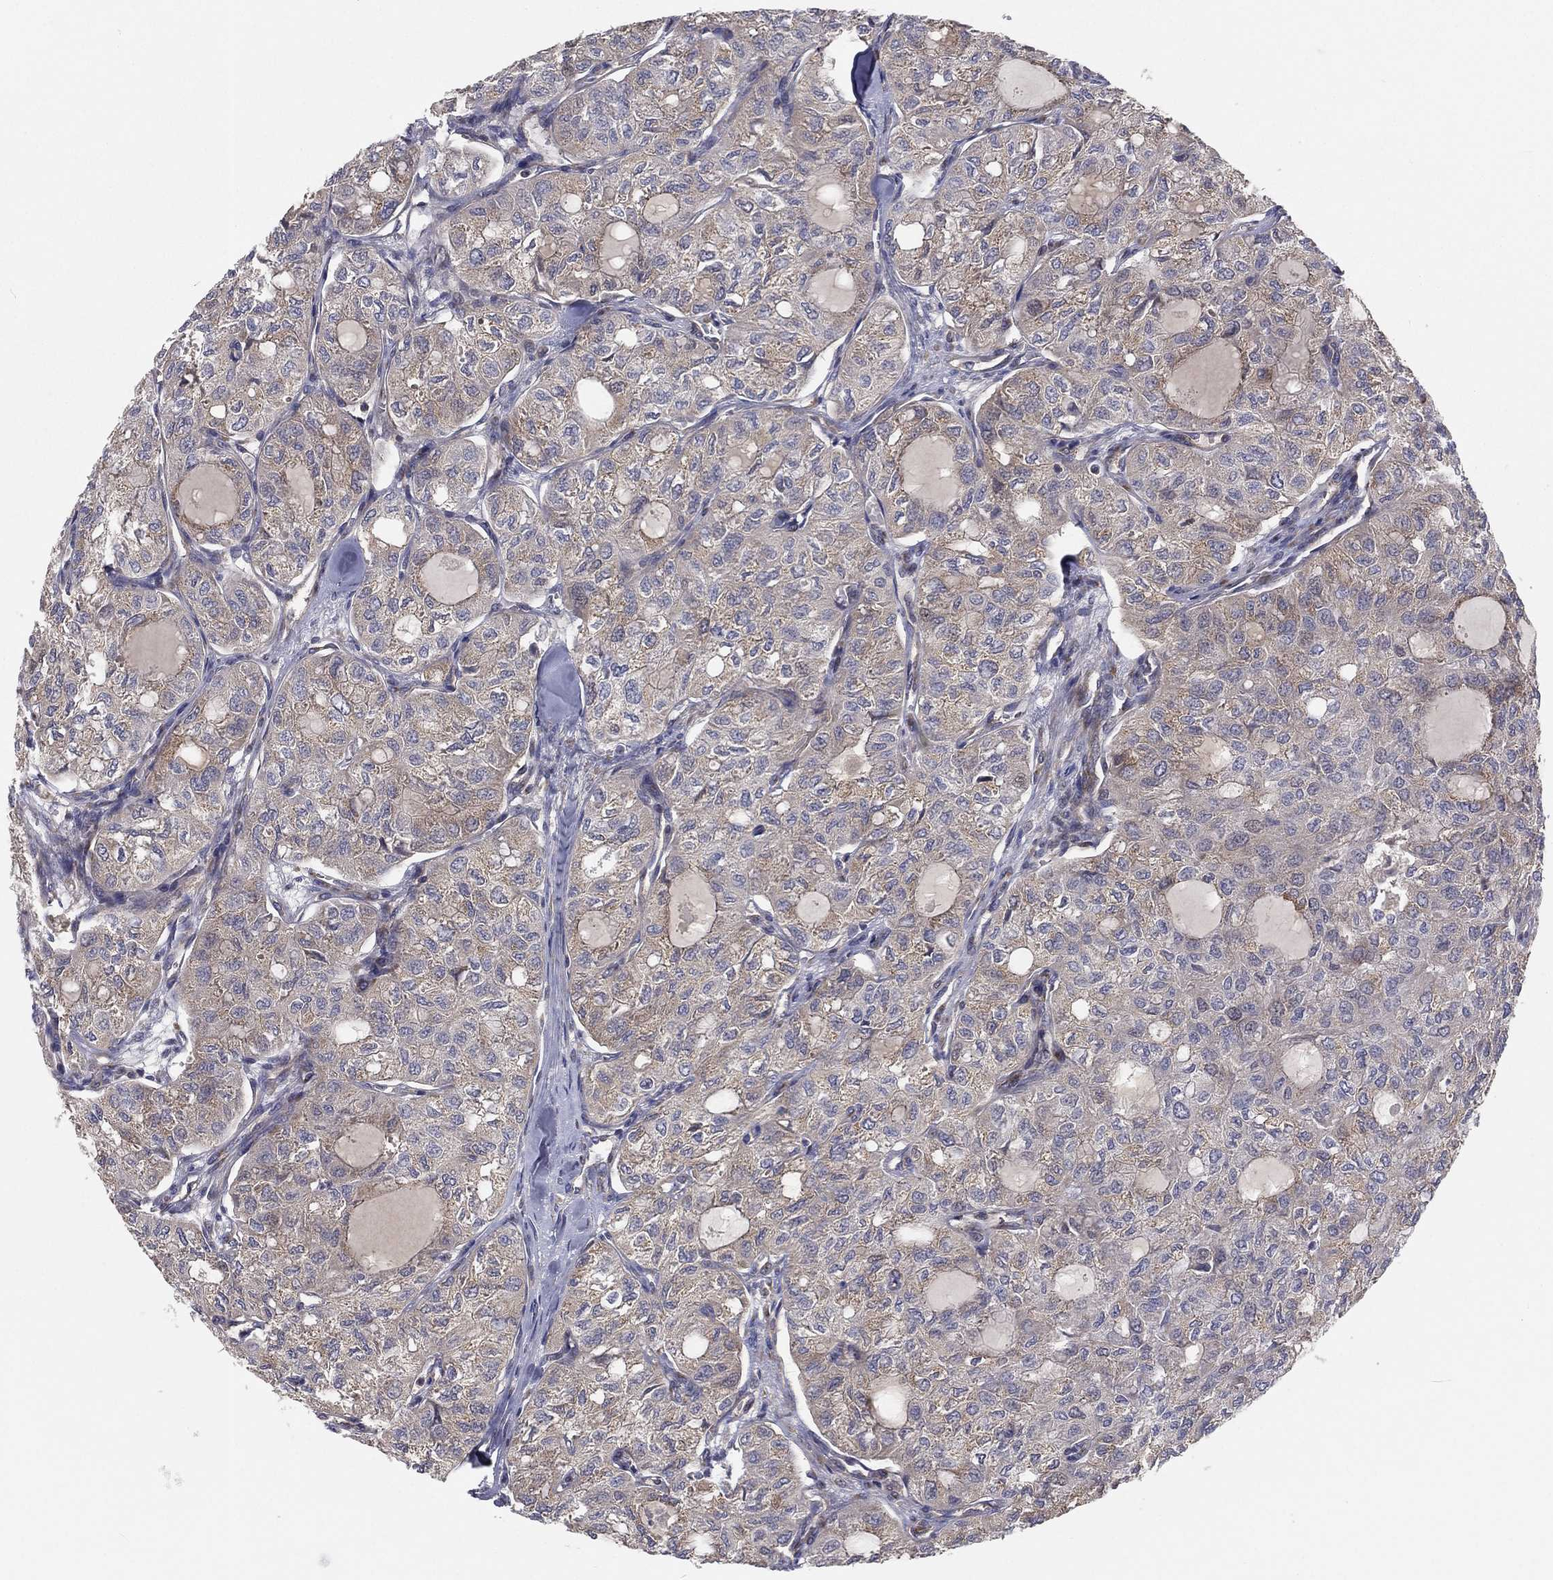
{"staining": {"intensity": "negative", "quantity": "none", "location": "none"}, "tissue": "thyroid cancer", "cell_type": "Tumor cells", "image_type": "cancer", "snomed": [{"axis": "morphology", "description": "Follicular adenoma carcinoma, NOS"}, {"axis": "topography", "description": "Thyroid gland"}], "caption": "This is an immunohistochemistry (IHC) micrograph of thyroid follicular adenoma carcinoma. There is no expression in tumor cells.", "gene": "EIF2B5", "patient": {"sex": "male", "age": 75}}